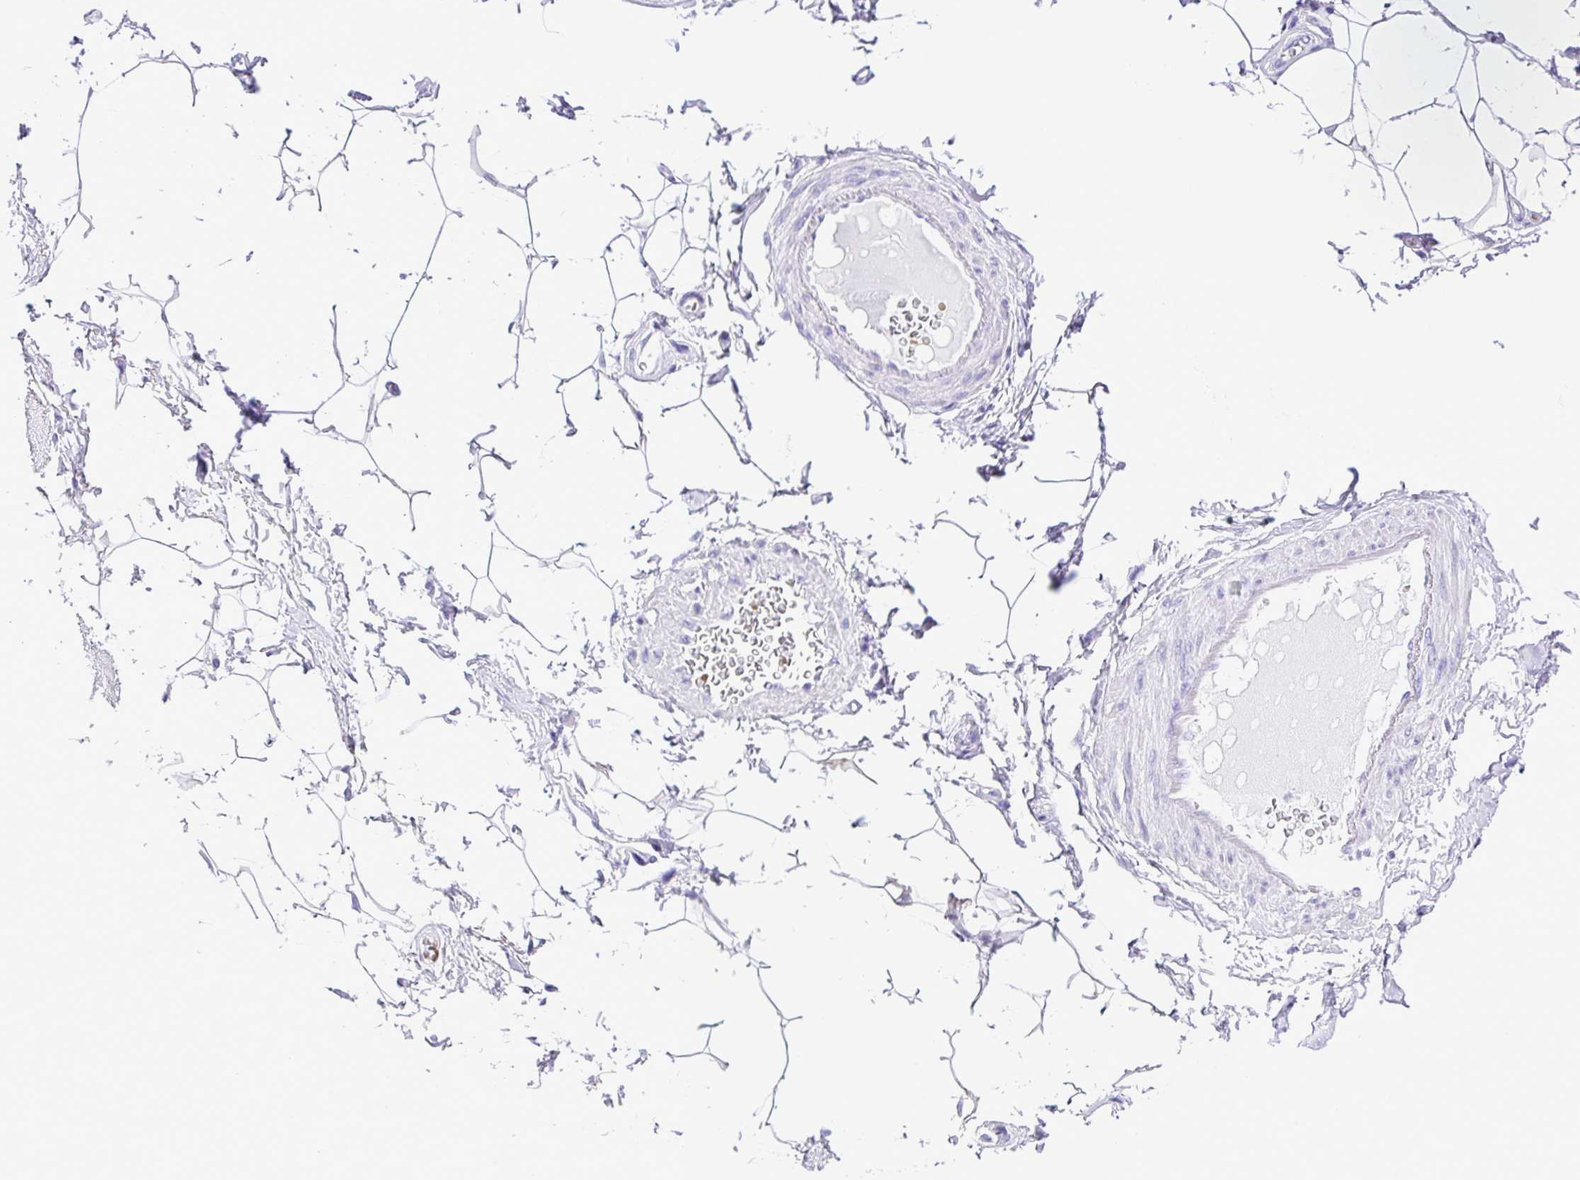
{"staining": {"intensity": "negative", "quantity": "none", "location": "none"}, "tissue": "adipose tissue", "cell_type": "Adipocytes", "image_type": "normal", "snomed": [{"axis": "morphology", "description": "Normal tissue, NOS"}, {"axis": "topography", "description": "Peripheral nerve tissue"}], "caption": "Immunohistochemistry (IHC) micrograph of benign adipose tissue stained for a protein (brown), which displays no positivity in adipocytes.", "gene": "SYT1", "patient": {"sex": "male", "age": 51}}